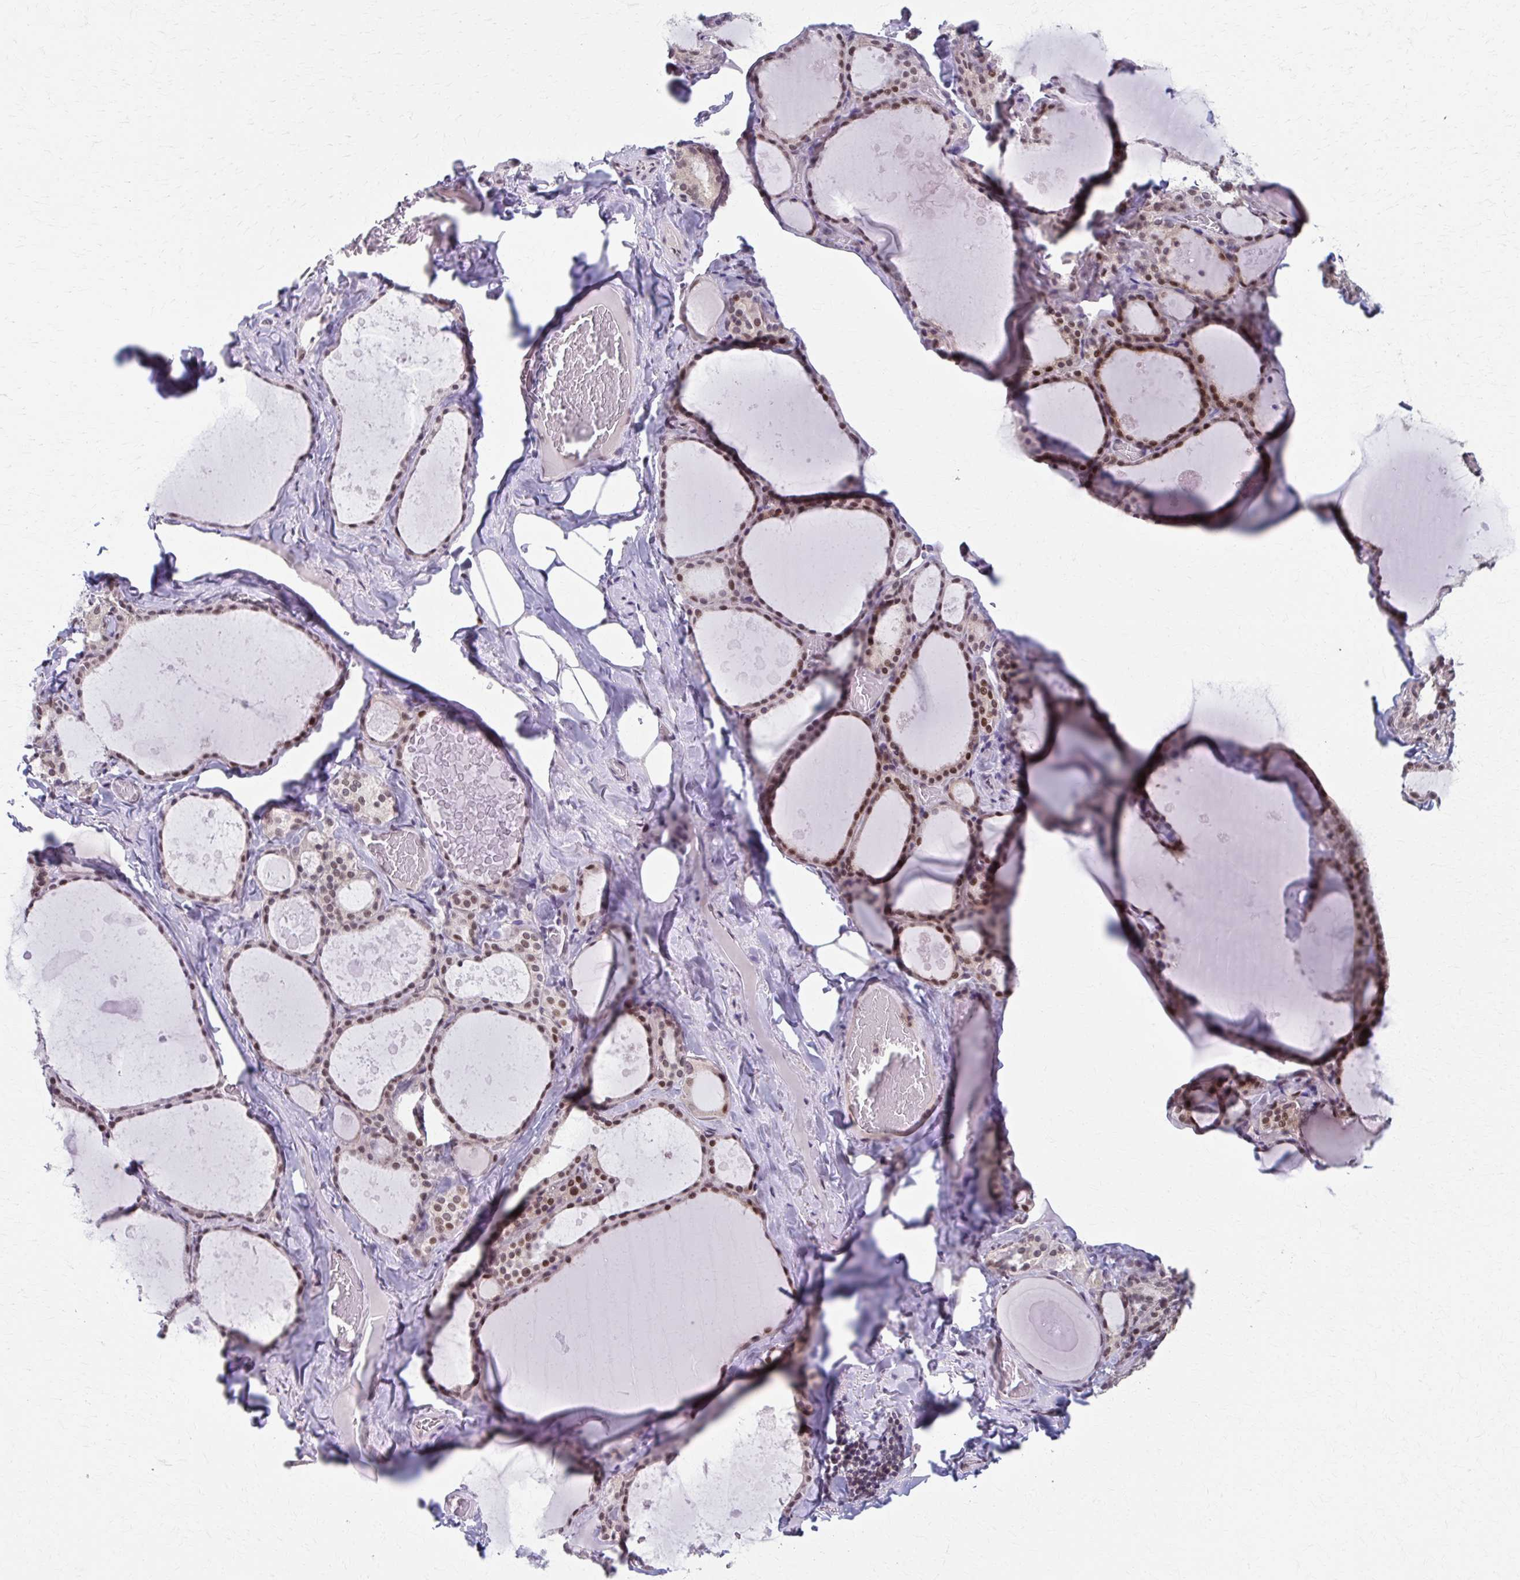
{"staining": {"intensity": "moderate", "quantity": ">75%", "location": "nuclear"}, "tissue": "thyroid gland", "cell_type": "Glandular cells", "image_type": "normal", "snomed": [{"axis": "morphology", "description": "Normal tissue, NOS"}, {"axis": "topography", "description": "Thyroid gland"}], "caption": "Immunohistochemistry (IHC) micrograph of benign human thyroid gland stained for a protein (brown), which shows medium levels of moderate nuclear expression in about >75% of glandular cells.", "gene": "SETBP1", "patient": {"sex": "male", "age": 56}}